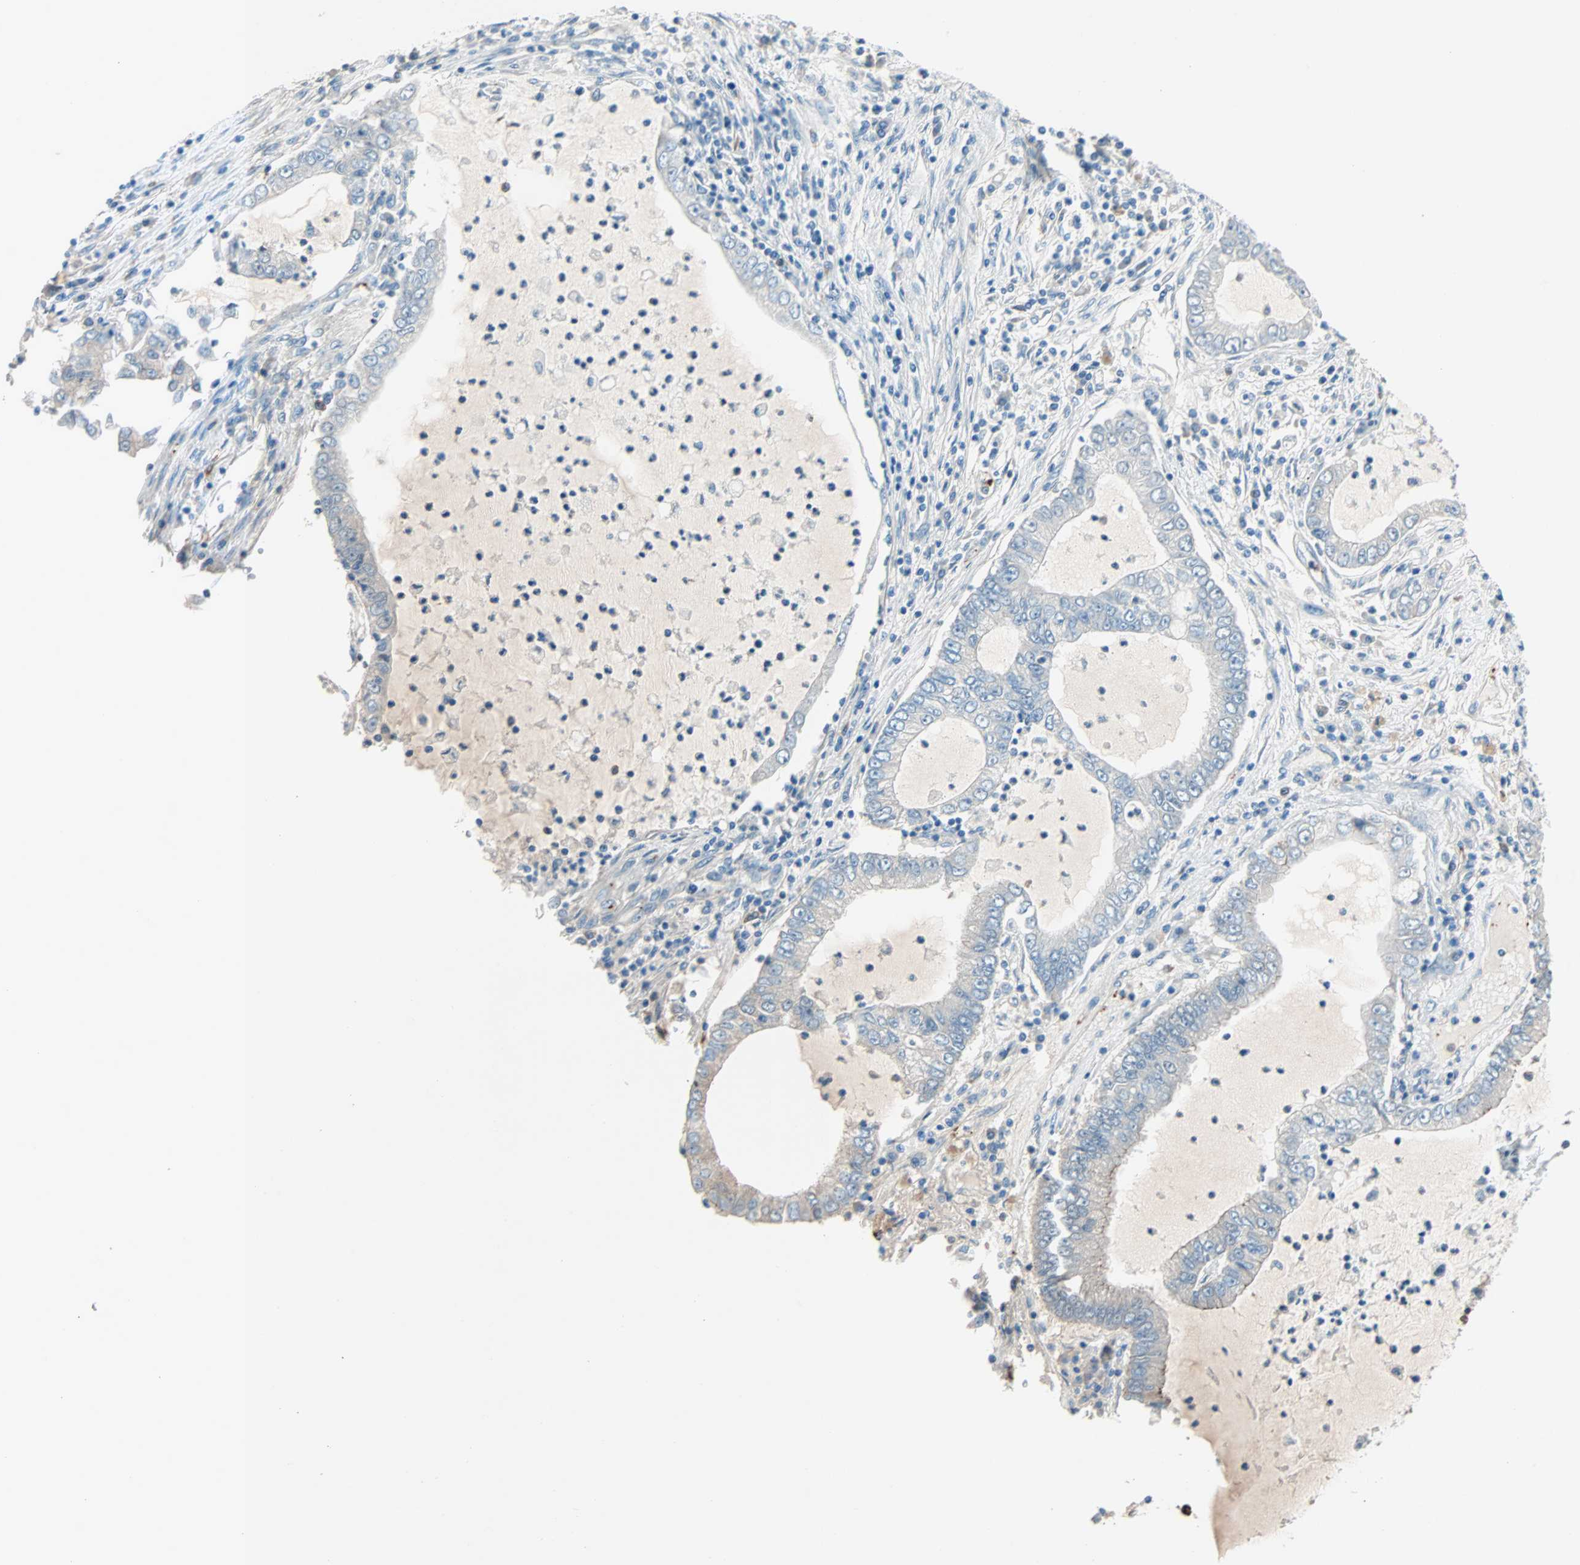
{"staining": {"intensity": "weak", "quantity": "25%-75%", "location": "cytoplasmic/membranous"}, "tissue": "lung cancer", "cell_type": "Tumor cells", "image_type": "cancer", "snomed": [{"axis": "morphology", "description": "Adenocarcinoma, NOS"}, {"axis": "topography", "description": "Lung"}], "caption": "This photomicrograph displays immunohistochemistry staining of human lung adenocarcinoma, with low weak cytoplasmic/membranous expression in about 25%-75% of tumor cells.", "gene": "LY6G6F", "patient": {"sex": "female", "age": 51}}